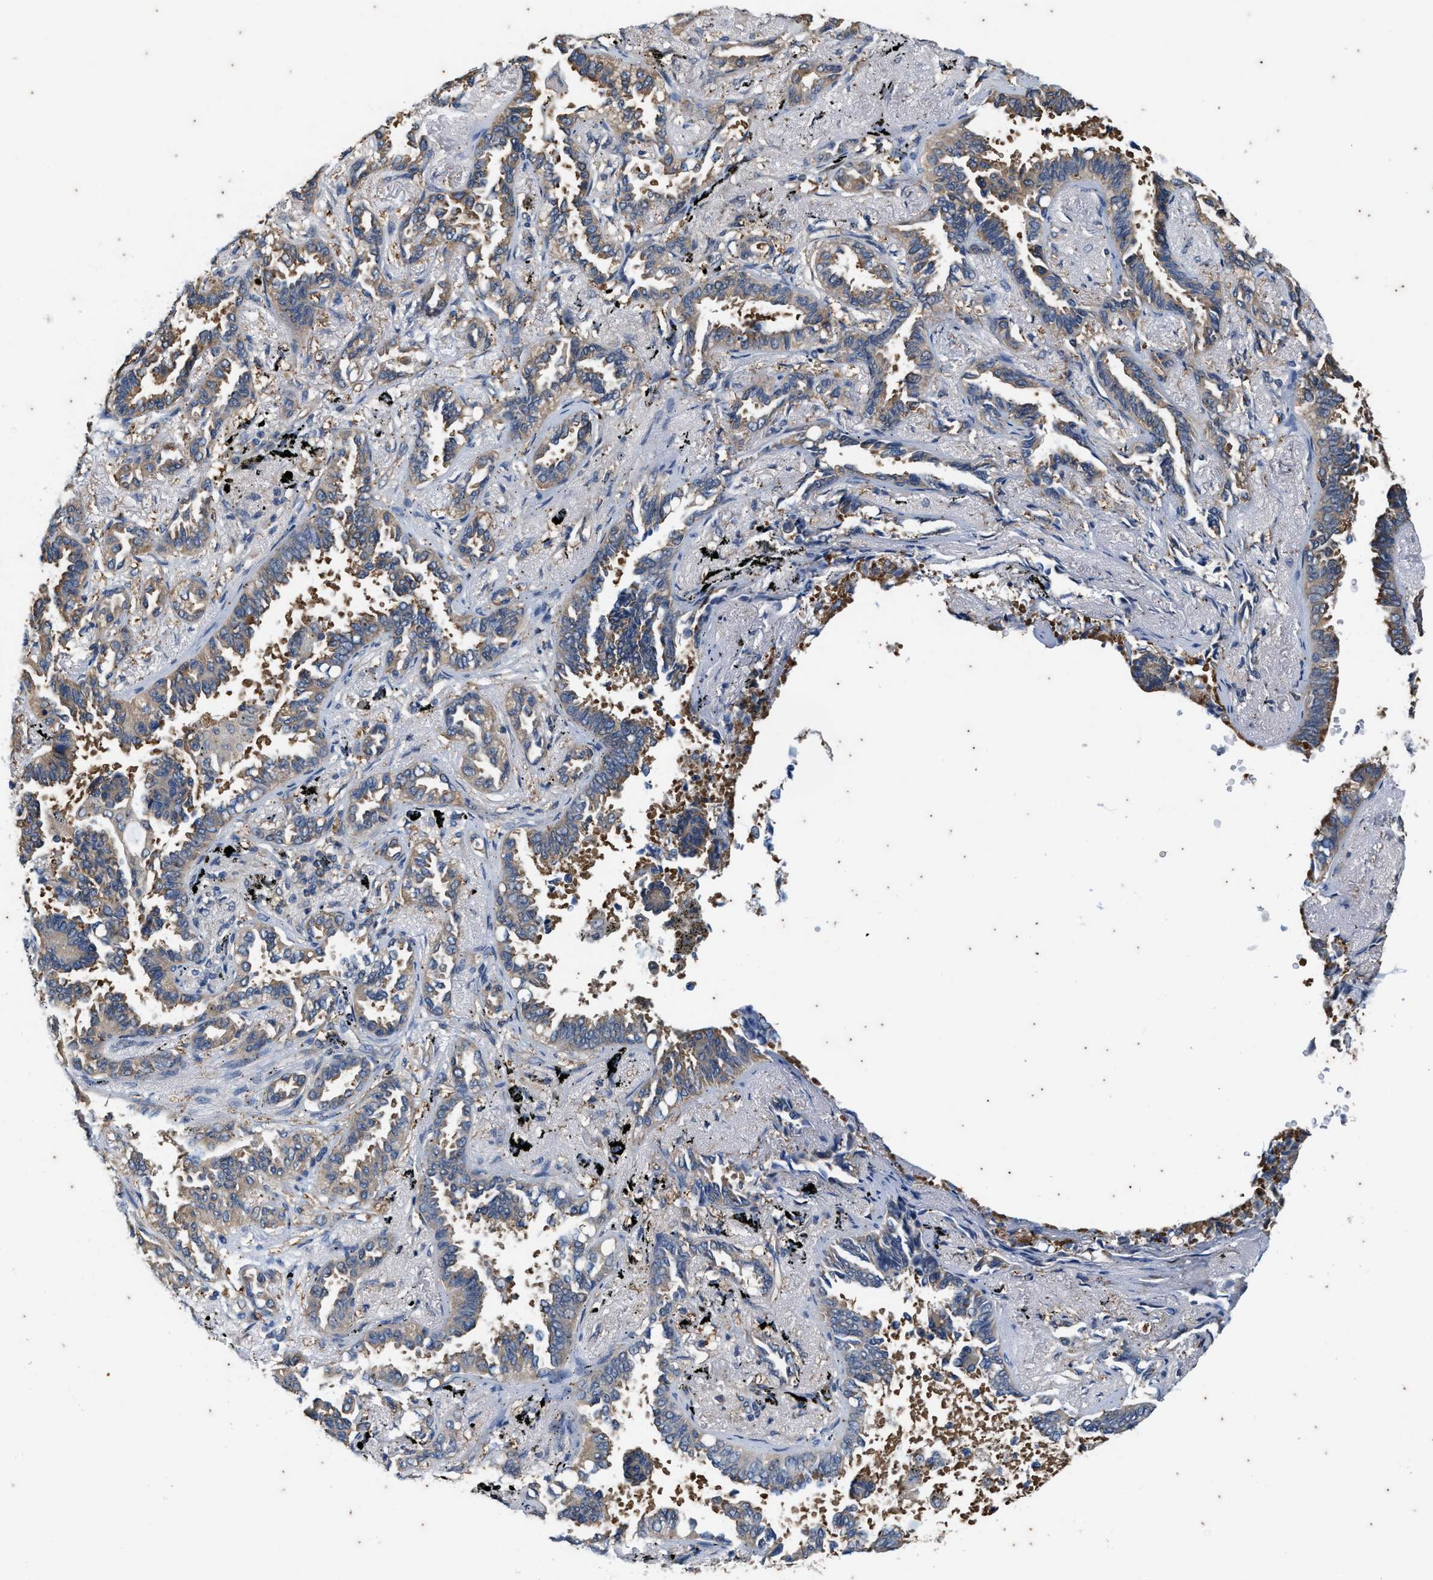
{"staining": {"intensity": "moderate", "quantity": ">75%", "location": "cytoplasmic/membranous"}, "tissue": "lung cancer", "cell_type": "Tumor cells", "image_type": "cancer", "snomed": [{"axis": "morphology", "description": "Adenocarcinoma, NOS"}, {"axis": "topography", "description": "Lung"}], "caption": "Lung cancer (adenocarcinoma) stained for a protein reveals moderate cytoplasmic/membranous positivity in tumor cells.", "gene": "COX19", "patient": {"sex": "male", "age": 59}}